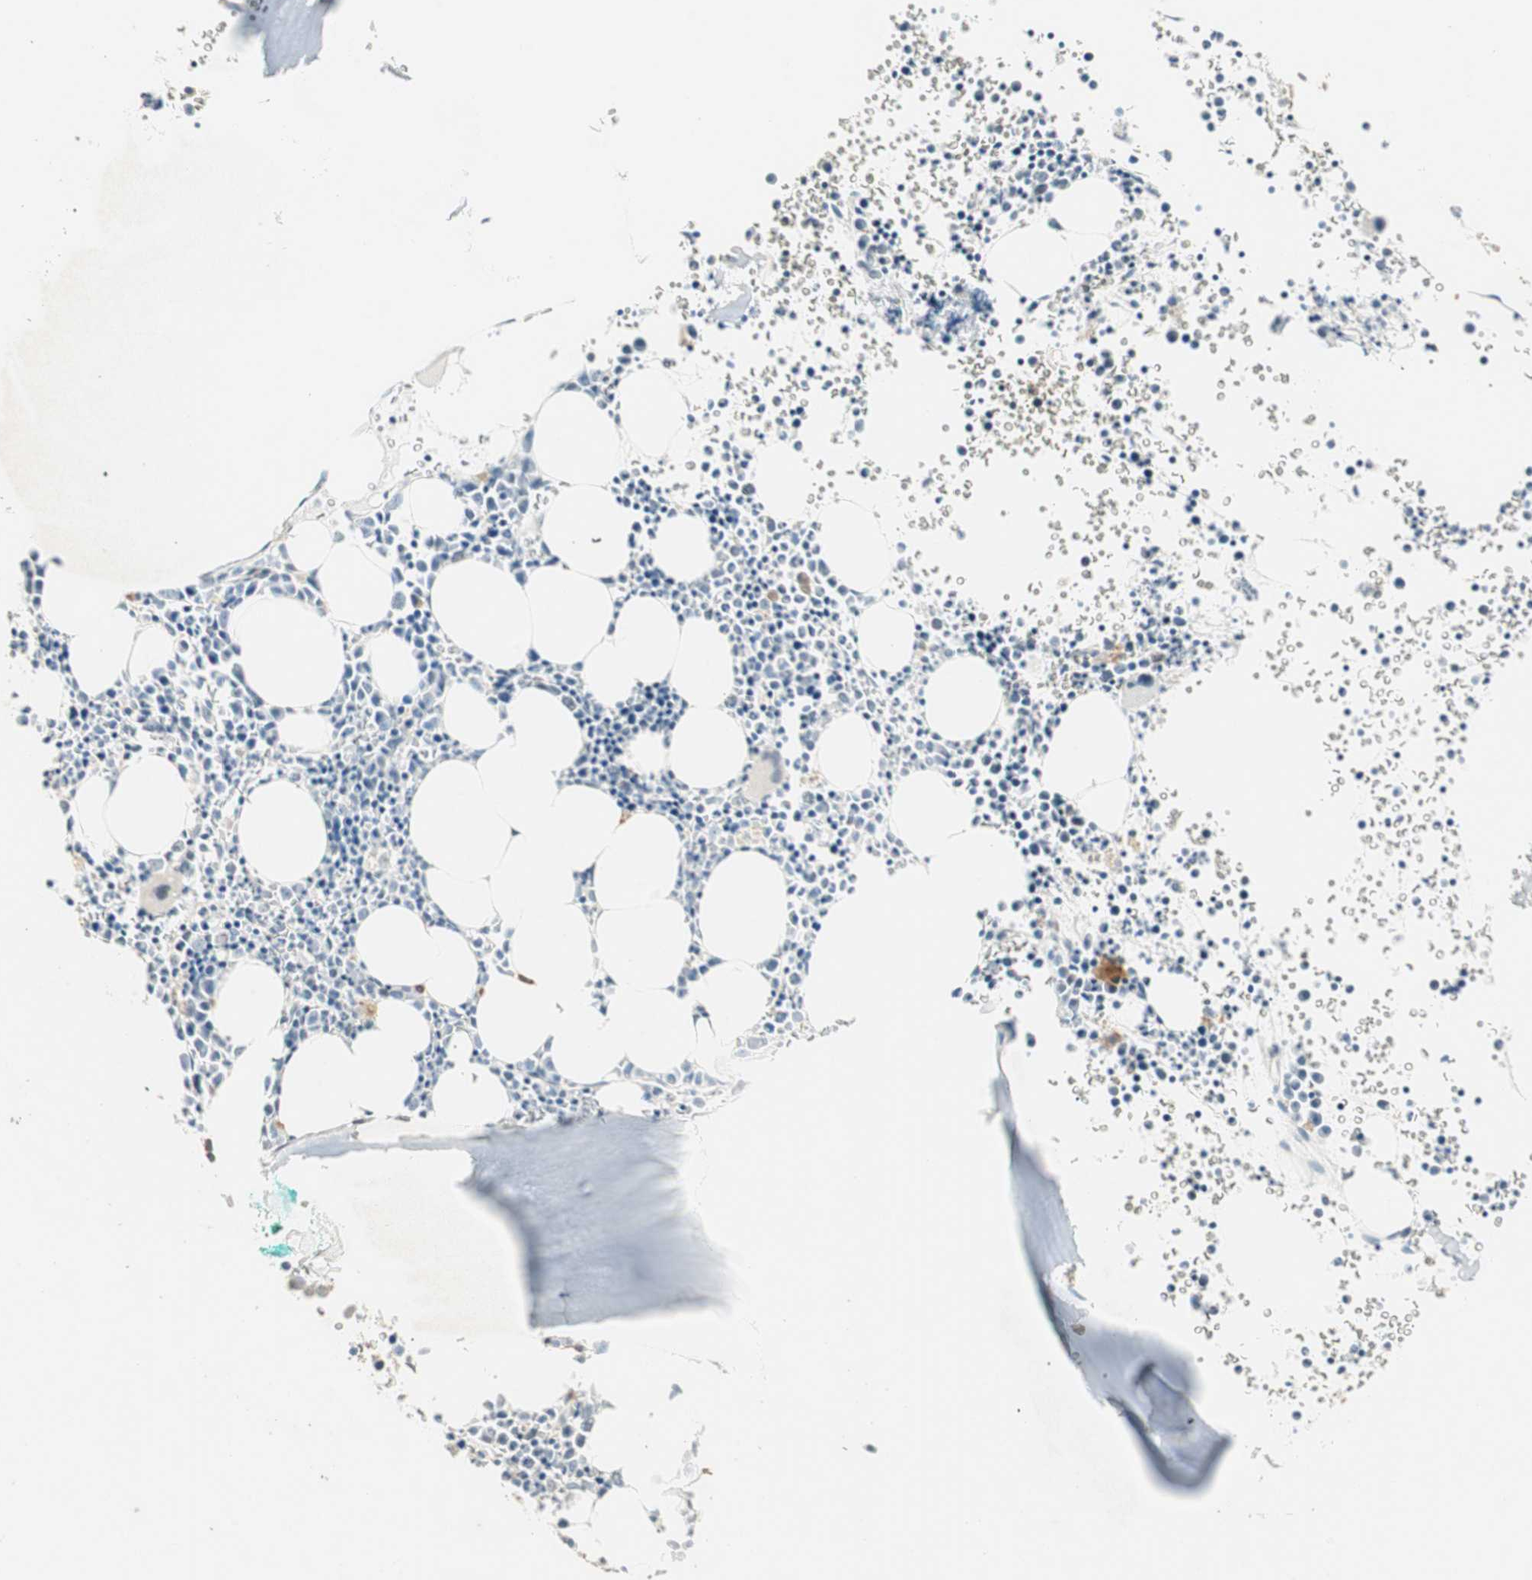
{"staining": {"intensity": "negative", "quantity": "none", "location": "none"}, "tissue": "bone marrow", "cell_type": "Hematopoietic cells", "image_type": "normal", "snomed": [{"axis": "morphology", "description": "Normal tissue, NOS"}, {"axis": "morphology", "description": "Inflammation, NOS"}, {"axis": "topography", "description": "Bone marrow"}], "caption": "An immunohistochemistry (IHC) image of normal bone marrow is shown. There is no staining in hematopoietic cells of bone marrow. The staining was performed using DAB to visualize the protein expression in brown, while the nuclei were stained in blue with hematoxylin (Magnification: 20x).", "gene": "ETV4", "patient": {"sex": "female", "age": 17}}